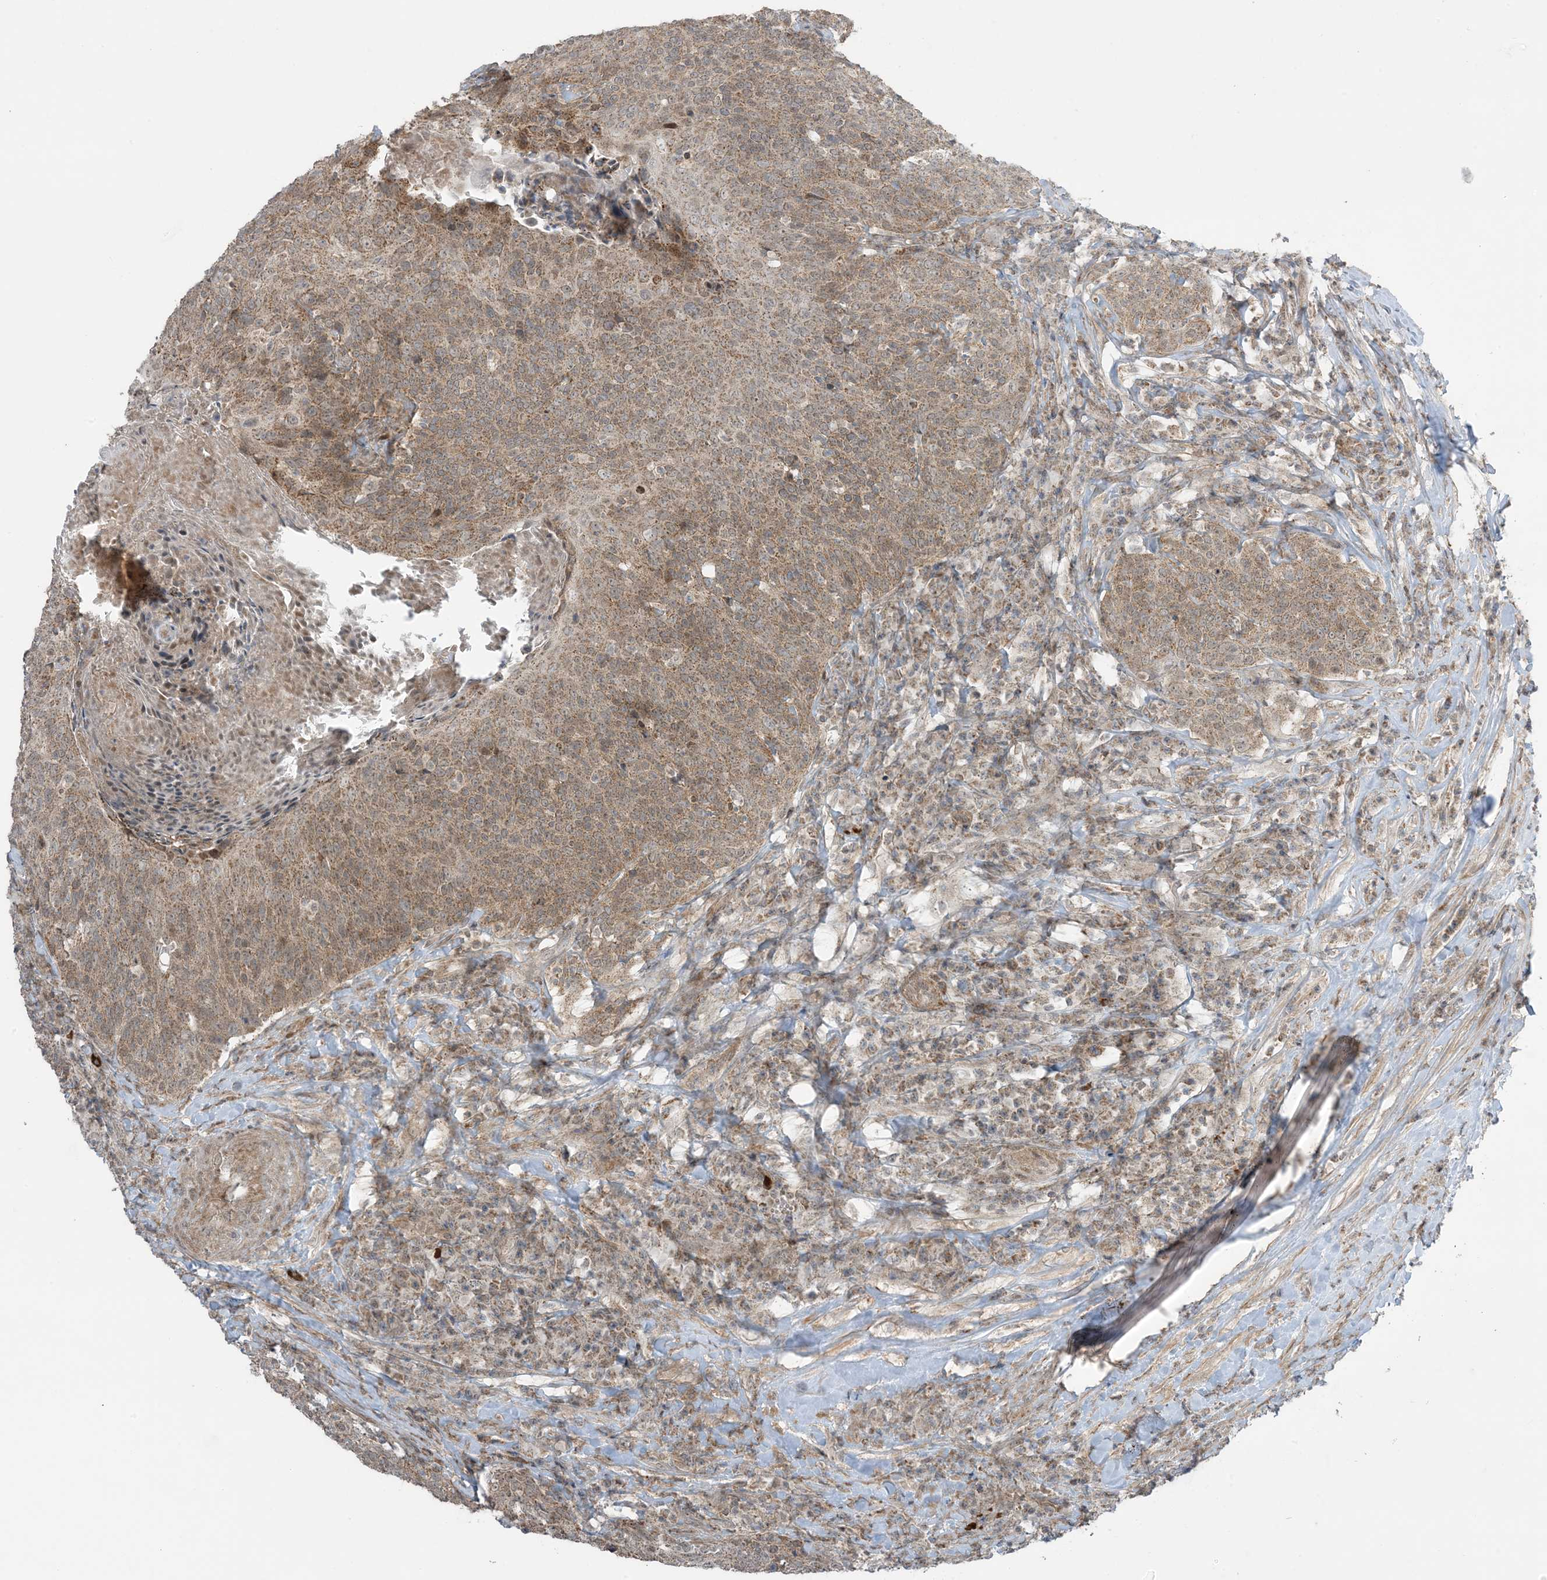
{"staining": {"intensity": "moderate", "quantity": ">75%", "location": "cytoplasmic/membranous"}, "tissue": "head and neck cancer", "cell_type": "Tumor cells", "image_type": "cancer", "snomed": [{"axis": "morphology", "description": "Squamous cell carcinoma, NOS"}, {"axis": "morphology", "description": "Squamous cell carcinoma, metastatic, NOS"}, {"axis": "topography", "description": "Lymph node"}, {"axis": "topography", "description": "Head-Neck"}], "caption": "DAB immunohistochemical staining of human head and neck squamous cell carcinoma shows moderate cytoplasmic/membranous protein positivity in approximately >75% of tumor cells. The staining is performed using DAB (3,3'-diaminobenzidine) brown chromogen to label protein expression. The nuclei are counter-stained blue using hematoxylin.", "gene": "PHLDB2", "patient": {"sex": "male", "age": 62}}